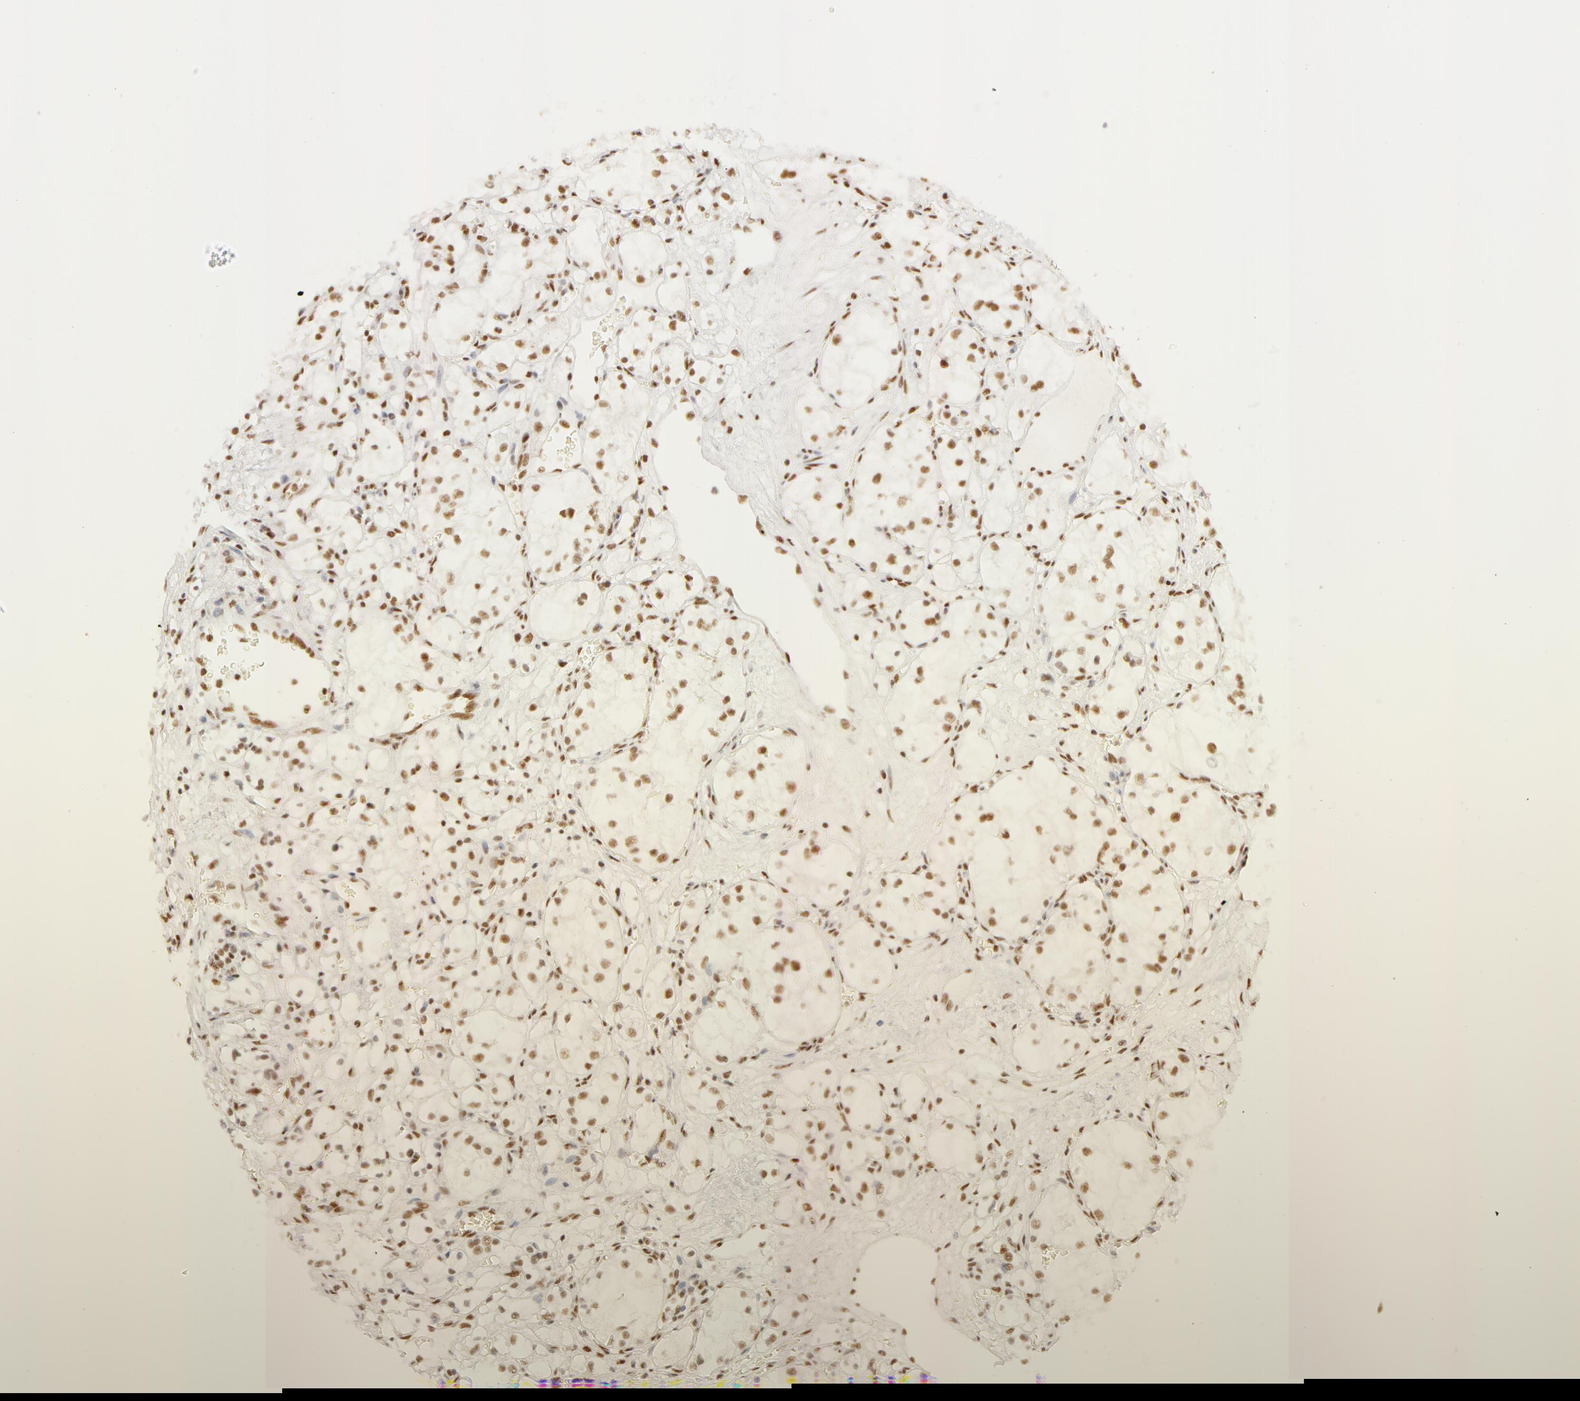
{"staining": {"intensity": "weak", "quantity": "25%-75%", "location": "nuclear"}, "tissue": "renal cancer", "cell_type": "Tumor cells", "image_type": "cancer", "snomed": [{"axis": "morphology", "description": "Adenocarcinoma, NOS"}, {"axis": "topography", "description": "Kidney"}], "caption": "About 25%-75% of tumor cells in adenocarcinoma (renal) reveal weak nuclear protein staining as visualized by brown immunohistochemical staining.", "gene": "RBM39", "patient": {"sex": "male", "age": 61}}